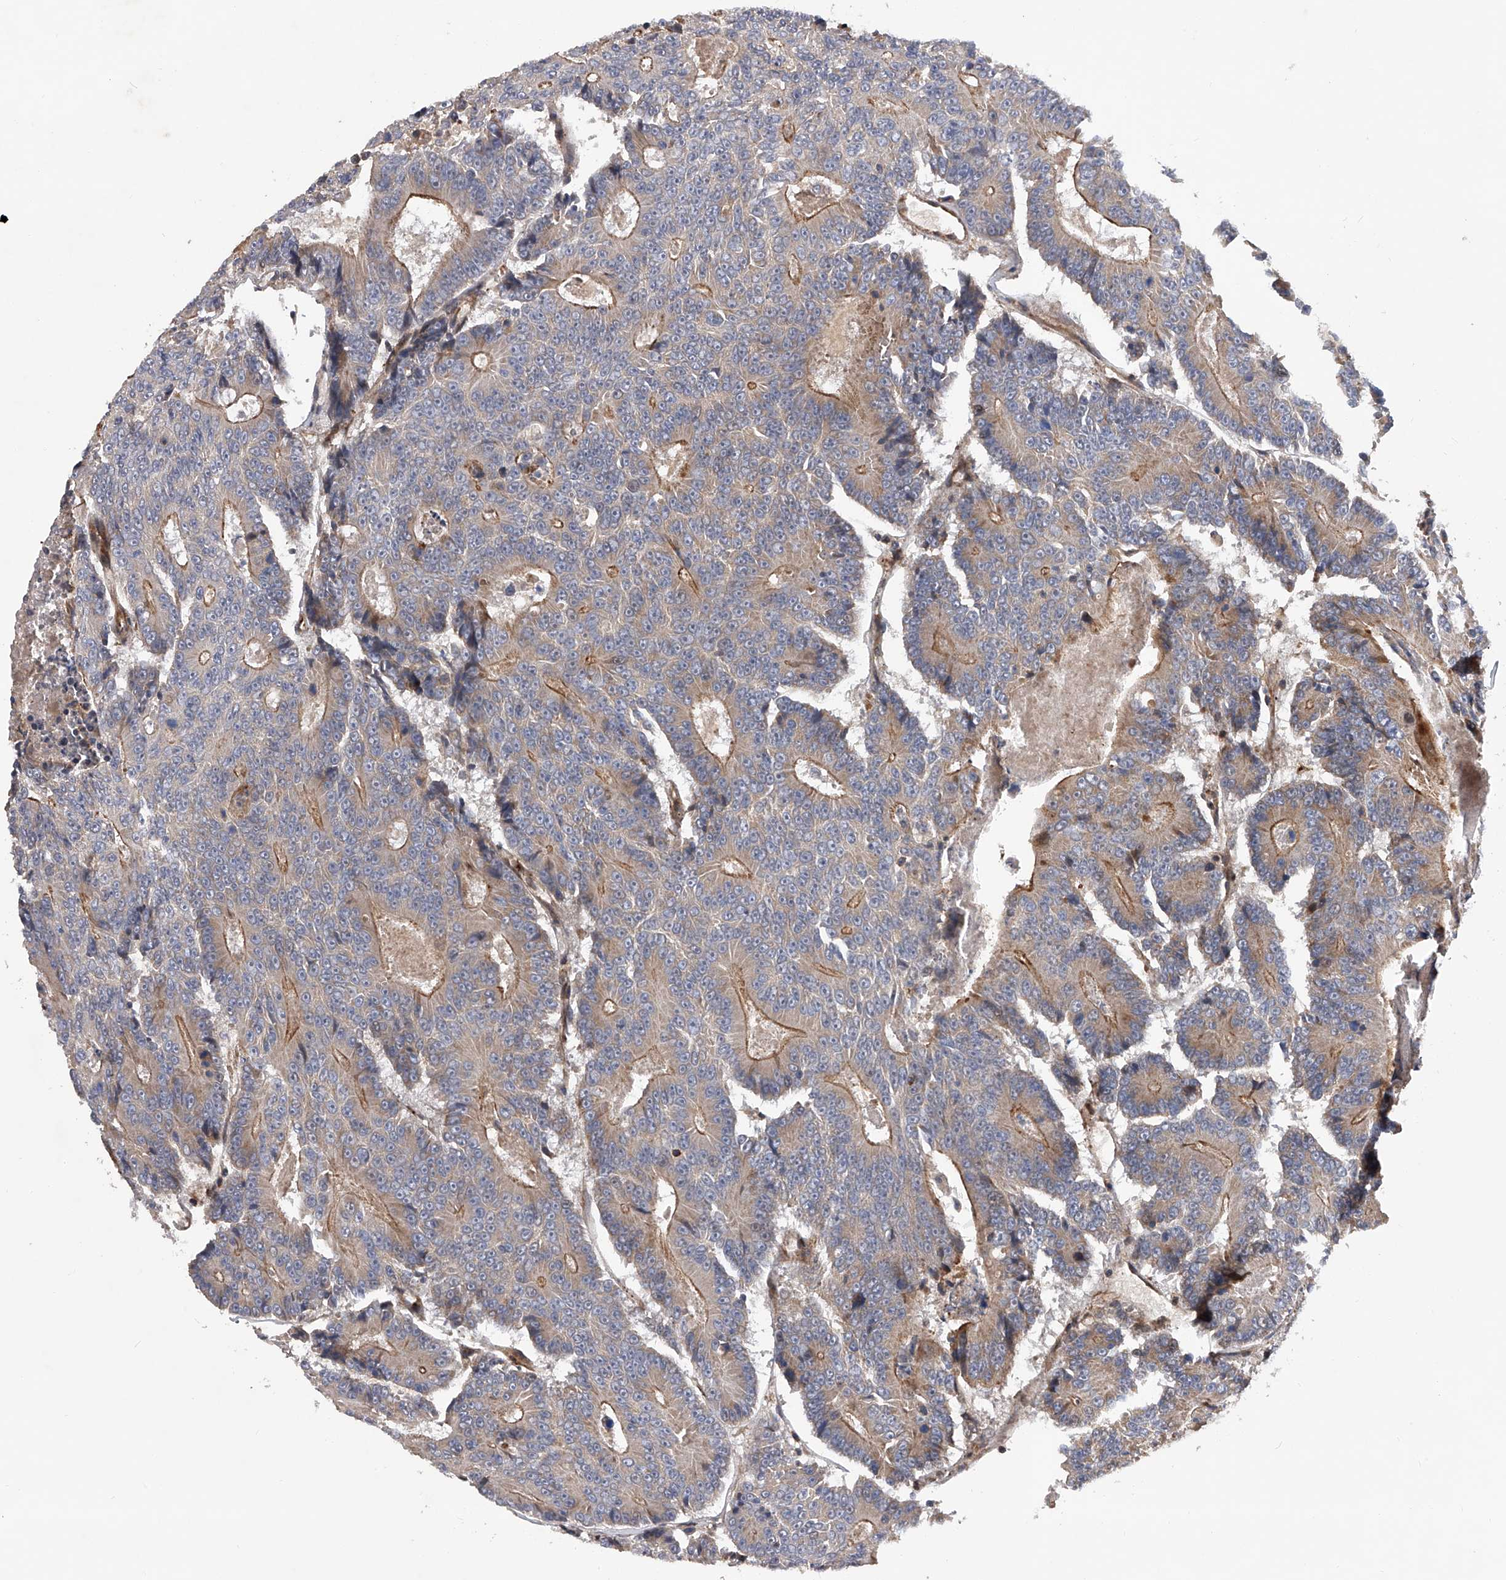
{"staining": {"intensity": "moderate", "quantity": "25%-75%", "location": "cytoplasmic/membranous"}, "tissue": "colorectal cancer", "cell_type": "Tumor cells", "image_type": "cancer", "snomed": [{"axis": "morphology", "description": "Adenocarcinoma, NOS"}, {"axis": "topography", "description": "Colon"}], "caption": "Human colorectal cancer stained for a protein (brown) demonstrates moderate cytoplasmic/membranous positive positivity in approximately 25%-75% of tumor cells.", "gene": "PDSS2", "patient": {"sex": "male", "age": 83}}